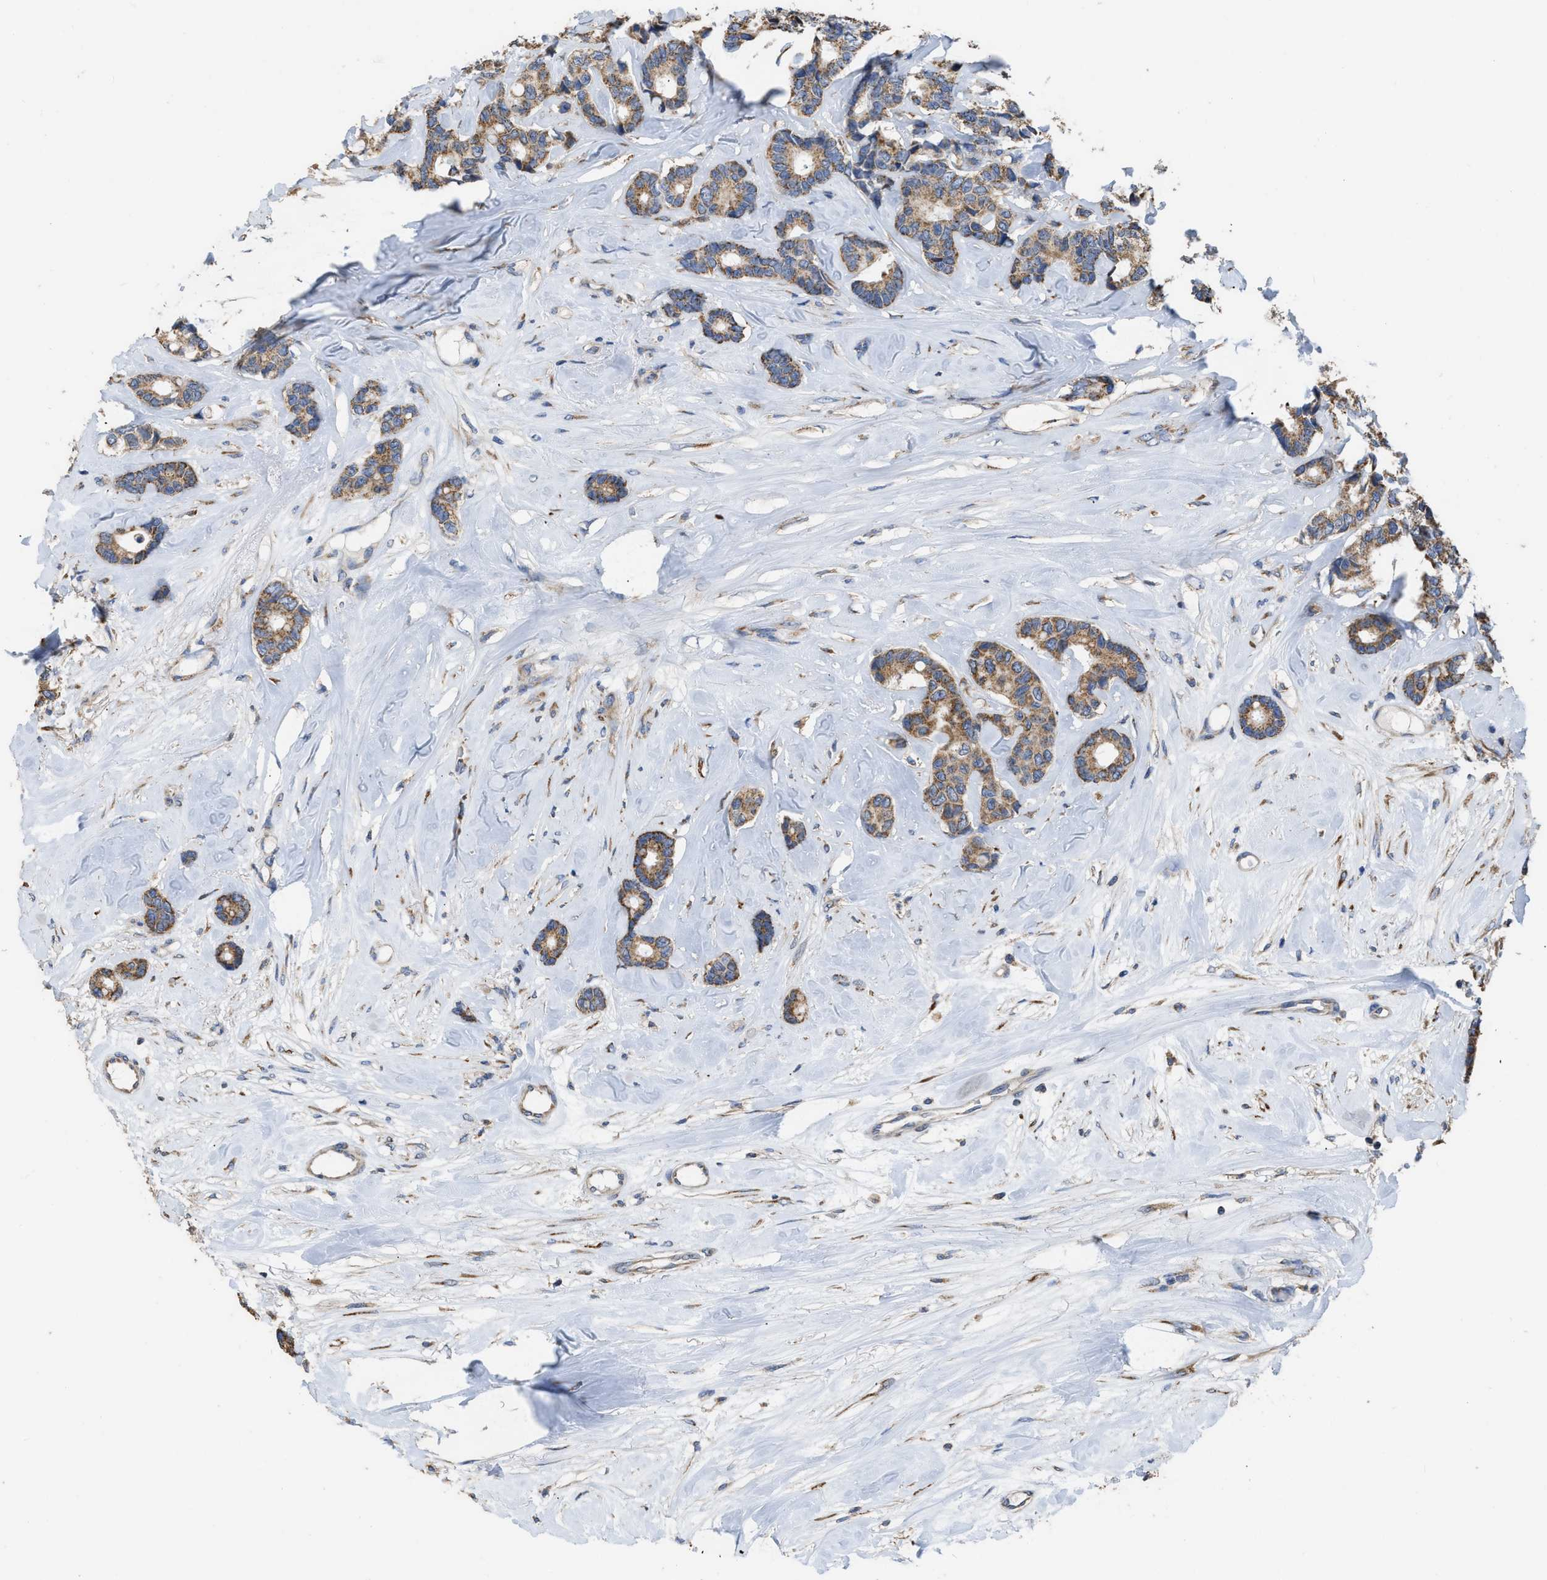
{"staining": {"intensity": "moderate", "quantity": ">75%", "location": "cytoplasmic/membranous"}, "tissue": "breast cancer", "cell_type": "Tumor cells", "image_type": "cancer", "snomed": [{"axis": "morphology", "description": "Duct carcinoma"}, {"axis": "topography", "description": "Breast"}], "caption": "Breast cancer stained with IHC displays moderate cytoplasmic/membranous positivity in about >75% of tumor cells.", "gene": "AK2", "patient": {"sex": "female", "age": 87}}